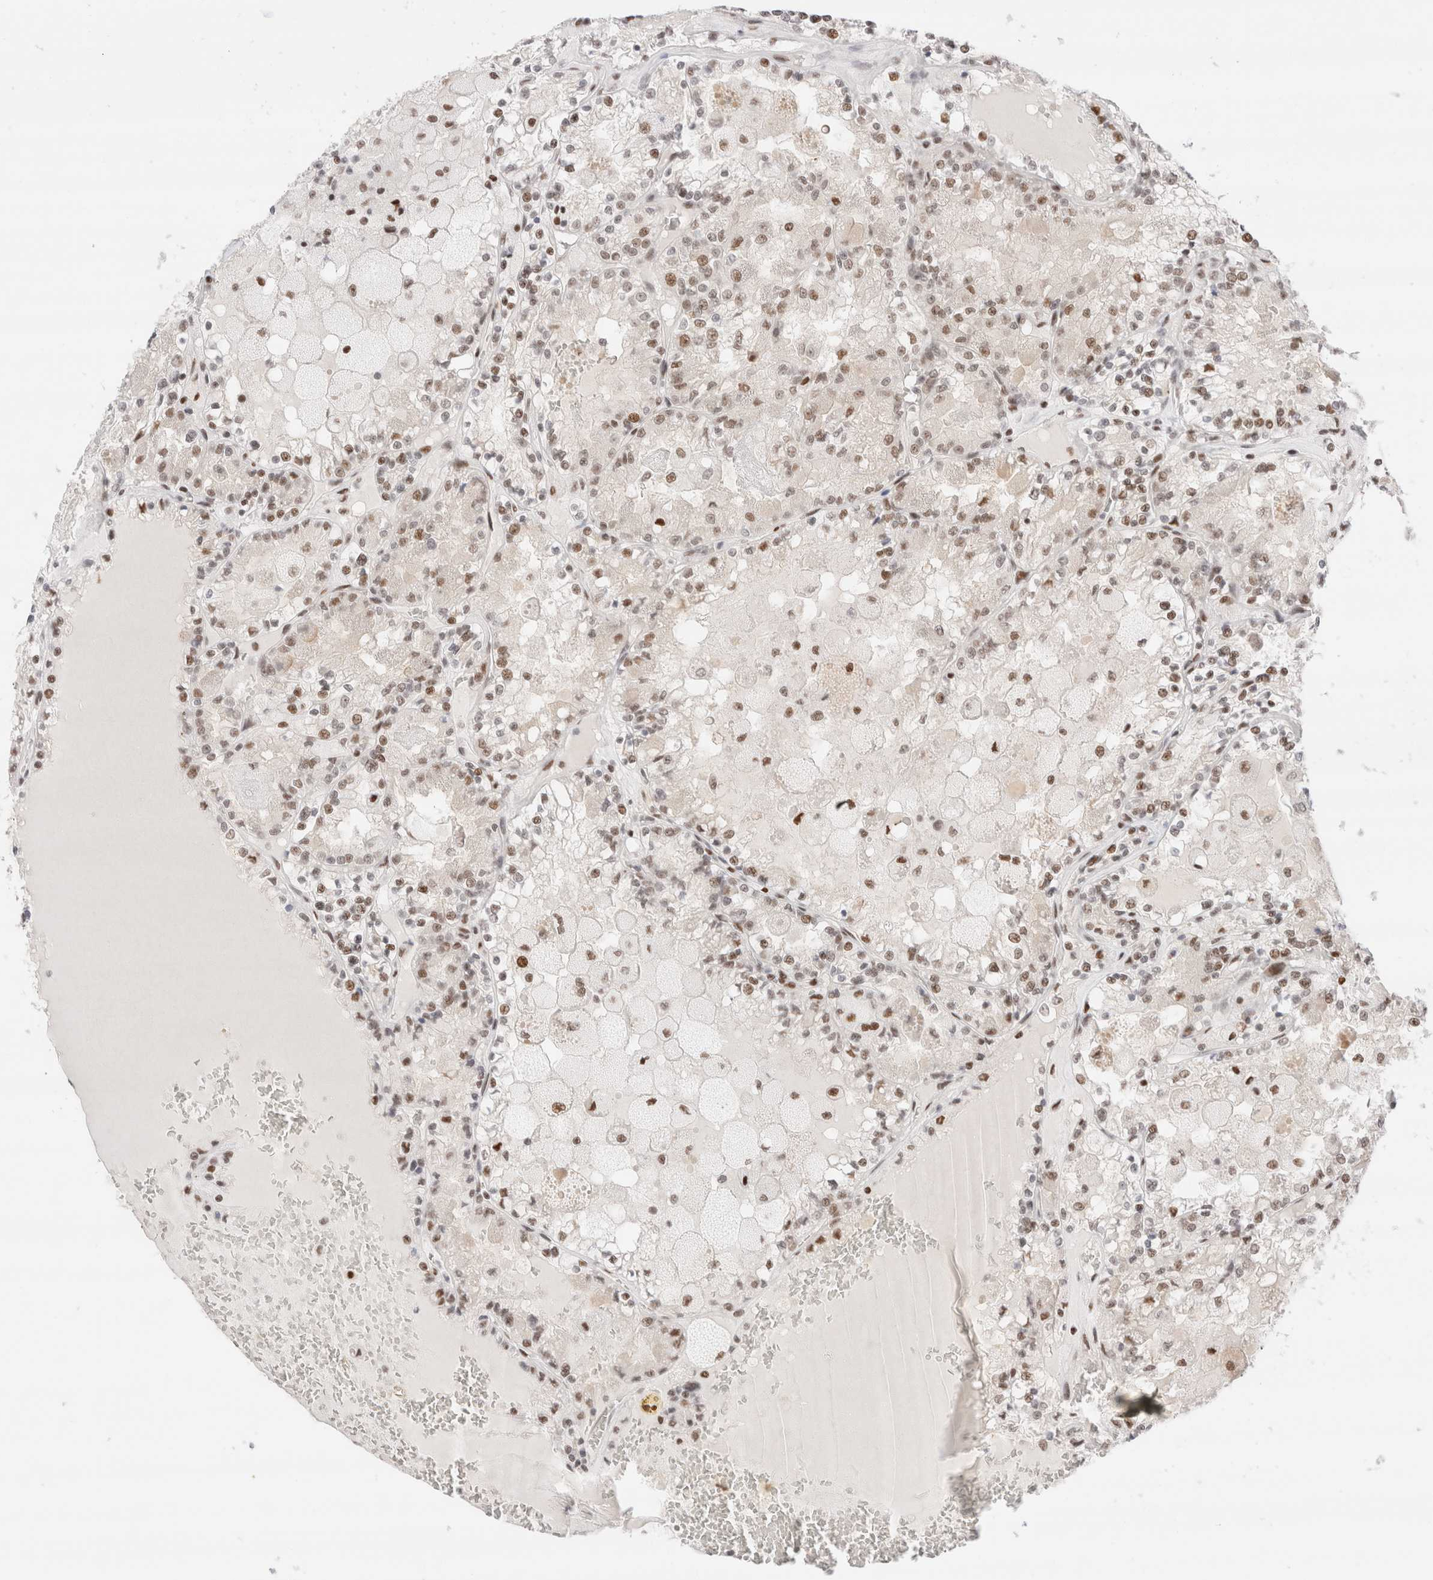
{"staining": {"intensity": "weak", "quantity": ">75%", "location": "nuclear"}, "tissue": "renal cancer", "cell_type": "Tumor cells", "image_type": "cancer", "snomed": [{"axis": "morphology", "description": "Adenocarcinoma, NOS"}, {"axis": "topography", "description": "Kidney"}], "caption": "This histopathology image demonstrates immunohistochemistry staining of adenocarcinoma (renal), with low weak nuclear positivity in approximately >75% of tumor cells.", "gene": "ZNF282", "patient": {"sex": "female", "age": 56}}